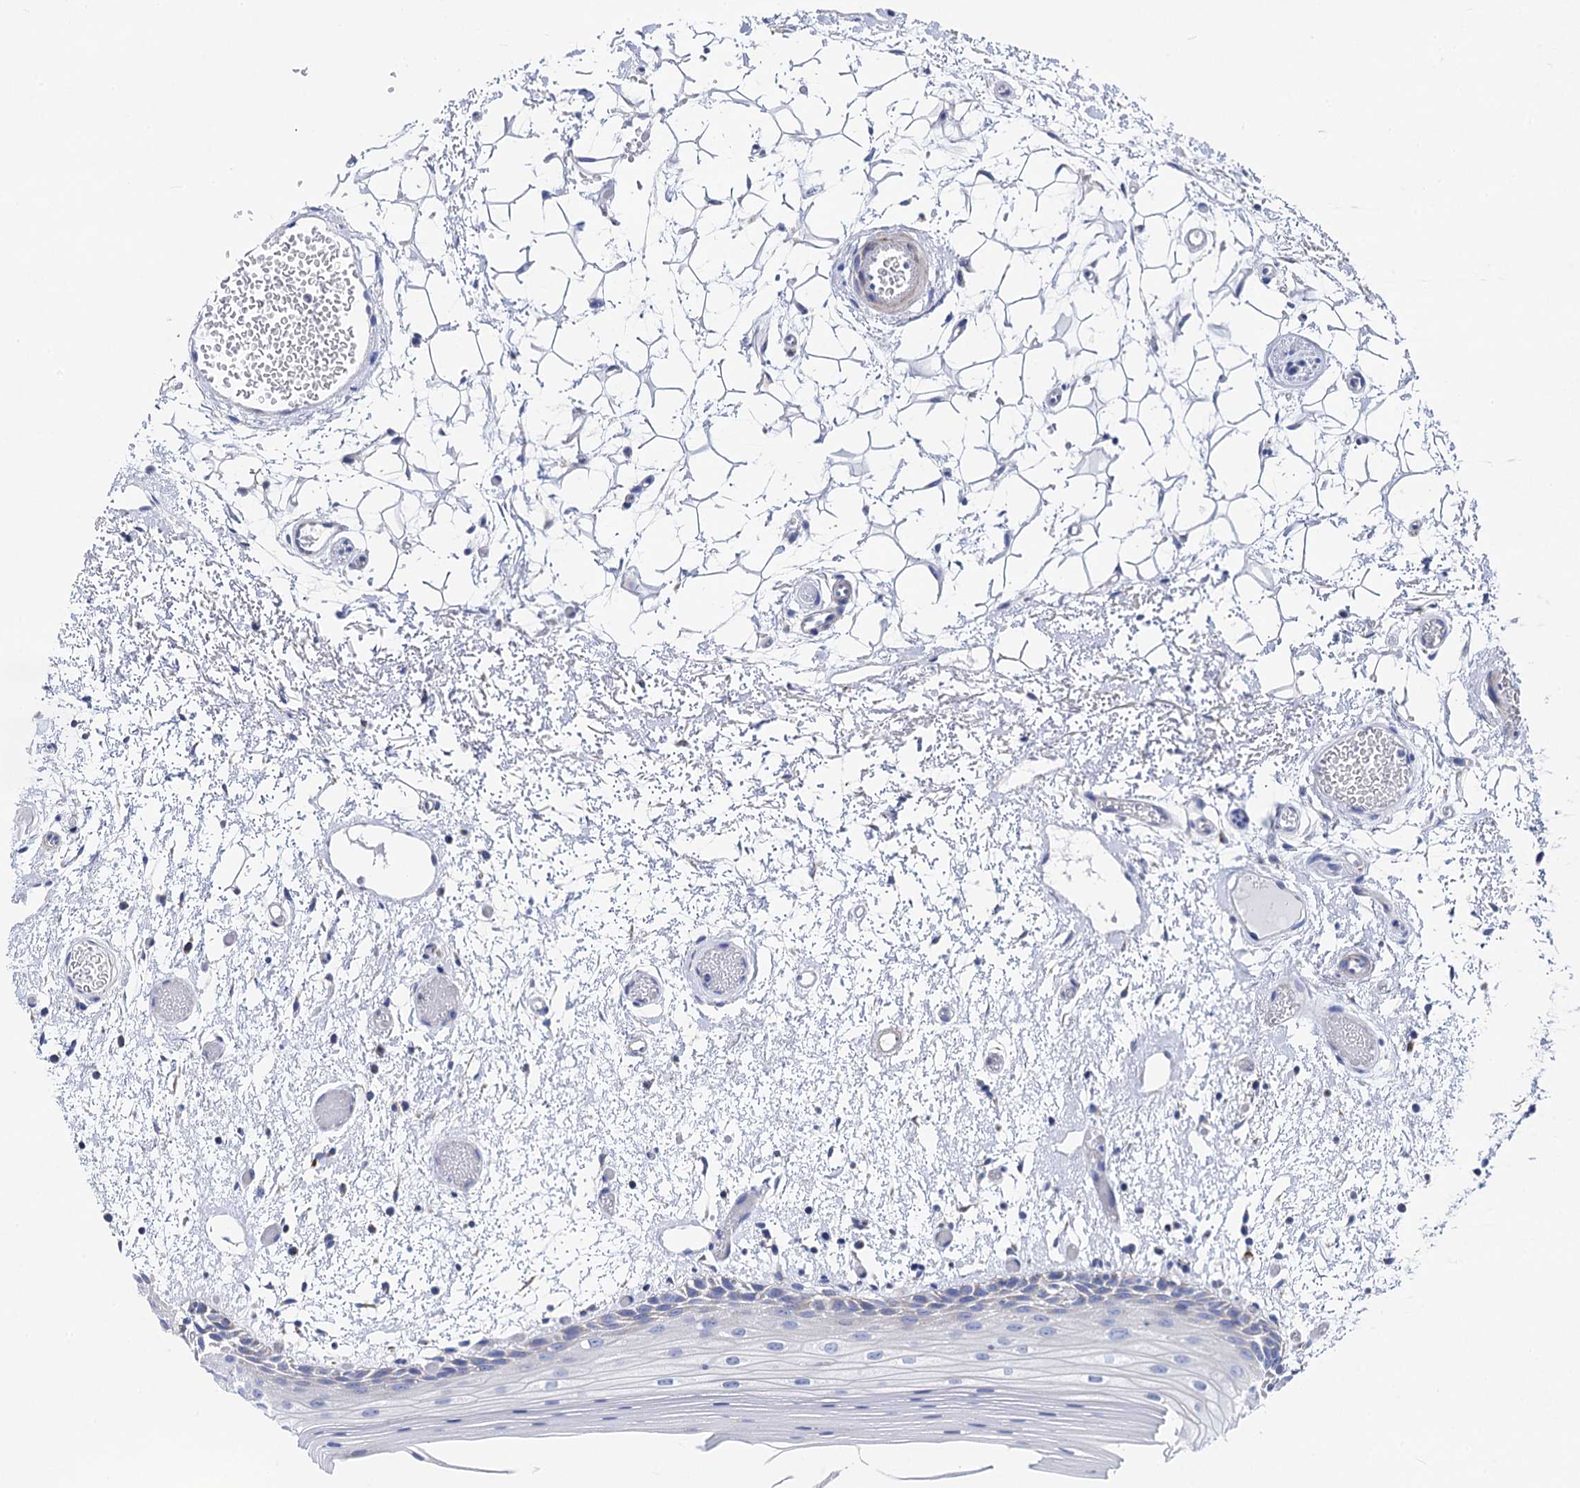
{"staining": {"intensity": "negative", "quantity": "none", "location": "none"}, "tissue": "oral mucosa", "cell_type": "Squamous epithelial cells", "image_type": "normal", "snomed": [{"axis": "morphology", "description": "Normal tissue, NOS"}, {"axis": "topography", "description": "Oral tissue"}], "caption": "A high-resolution histopathology image shows immunohistochemistry (IHC) staining of benign oral mucosa, which shows no significant staining in squamous epithelial cells.", "gene": "ACADSB", "patient": {"sex": "male", "age": 52}}